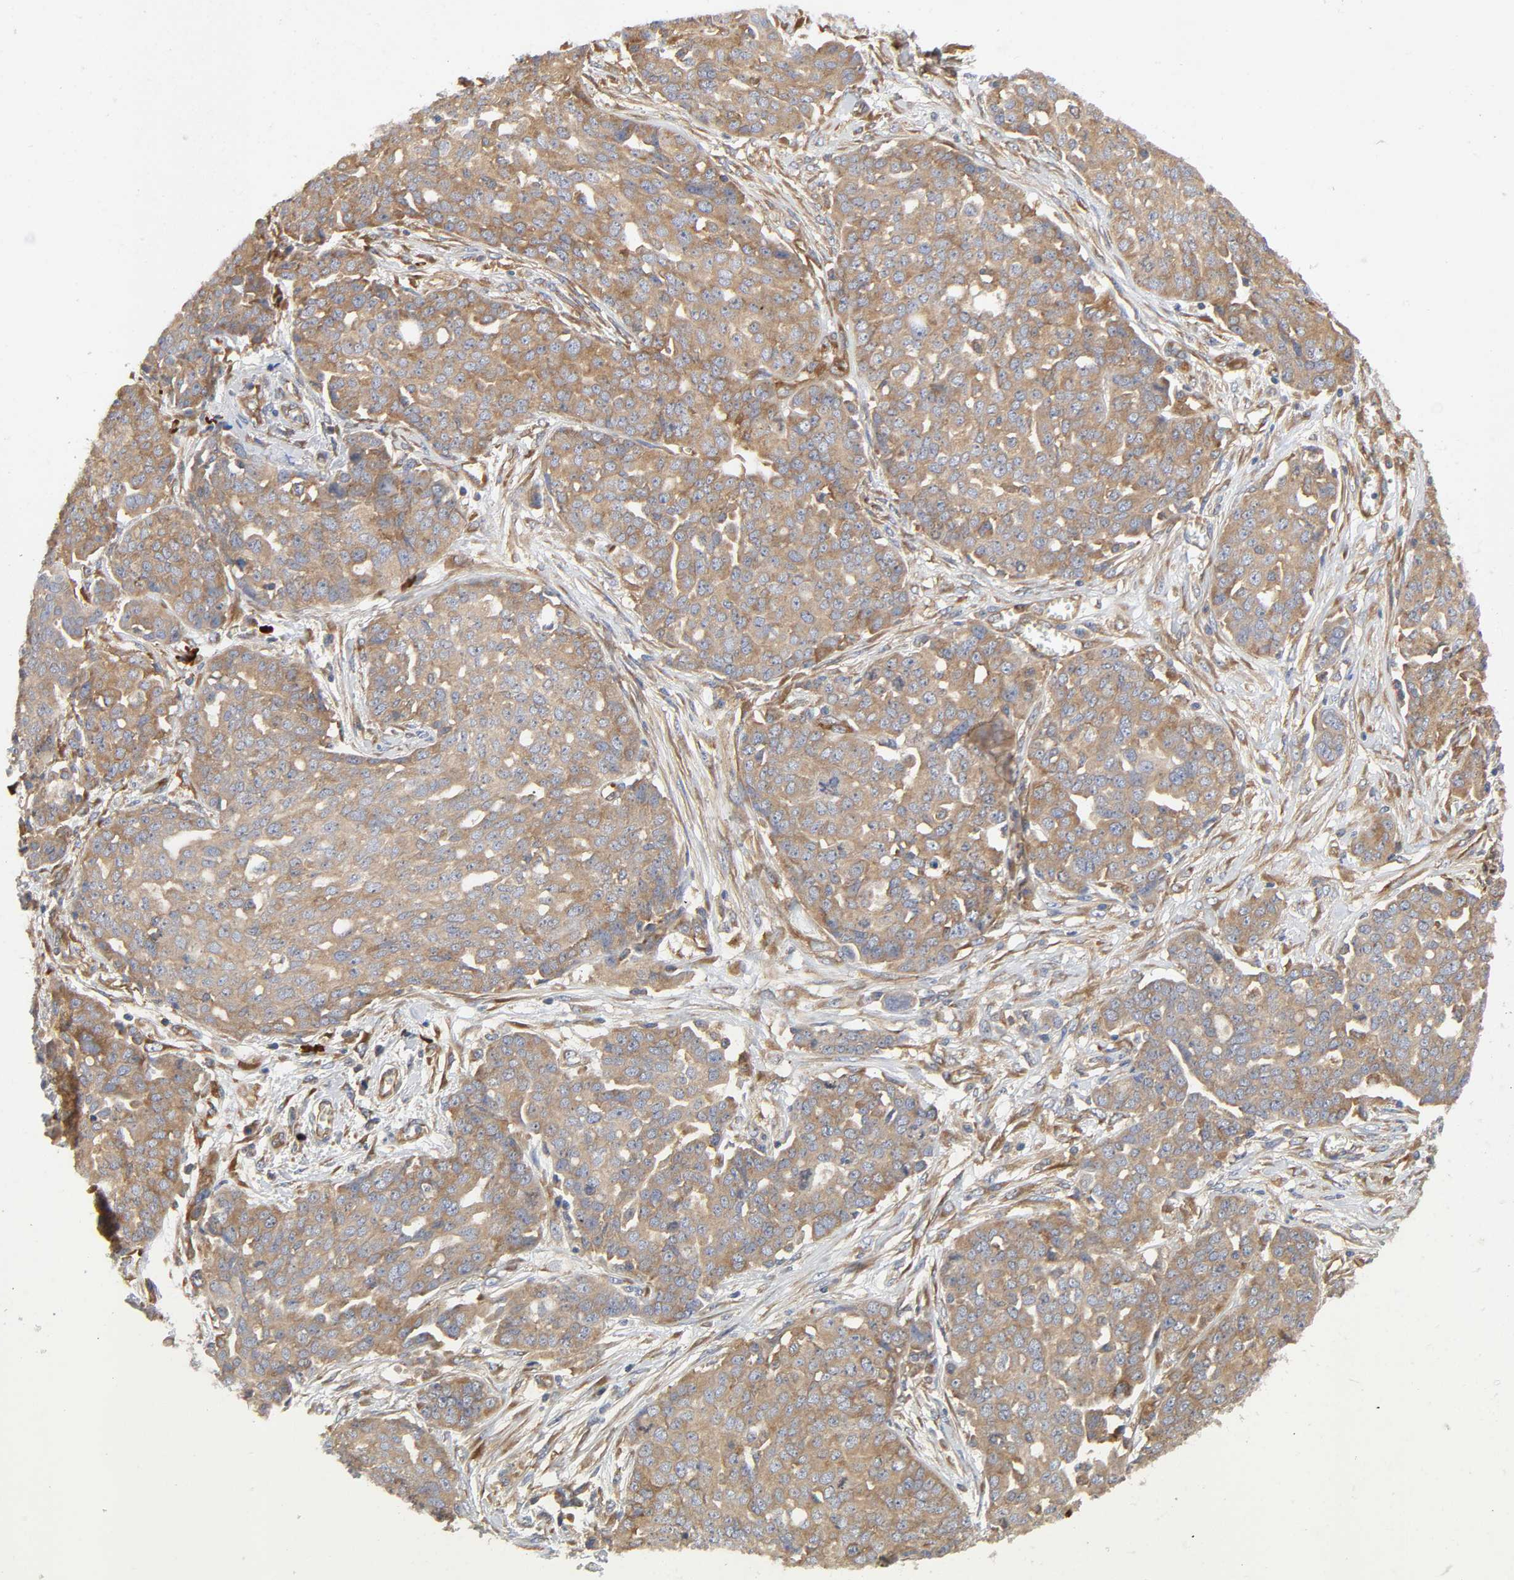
{"staining": {"intensity": "weak", "quantity": ">75%", "location": "cytoplasmic/membranous"}, "tissue": "ovarian cancer", "cell_type": "Tumor cells", "image_type": "cancer", "snomed": [{"axis": "morphology", "description": "Cystadenocarcinoma, serous, NOS"}, {"axis": "topography", "description": "Soft tissue"}, {"axis": "topography", "description": "Ovary"}], "caption": "Immunohistochemistry (IHC) (DAB) staining of ovarian cancer (serous cystadenocarcinoma) shows weak cytoplasmic/membranous protein expression in about >75% of tumor cells.", "gene": "SCHIP1", "patient": {"sex": "female", "age": 57}}